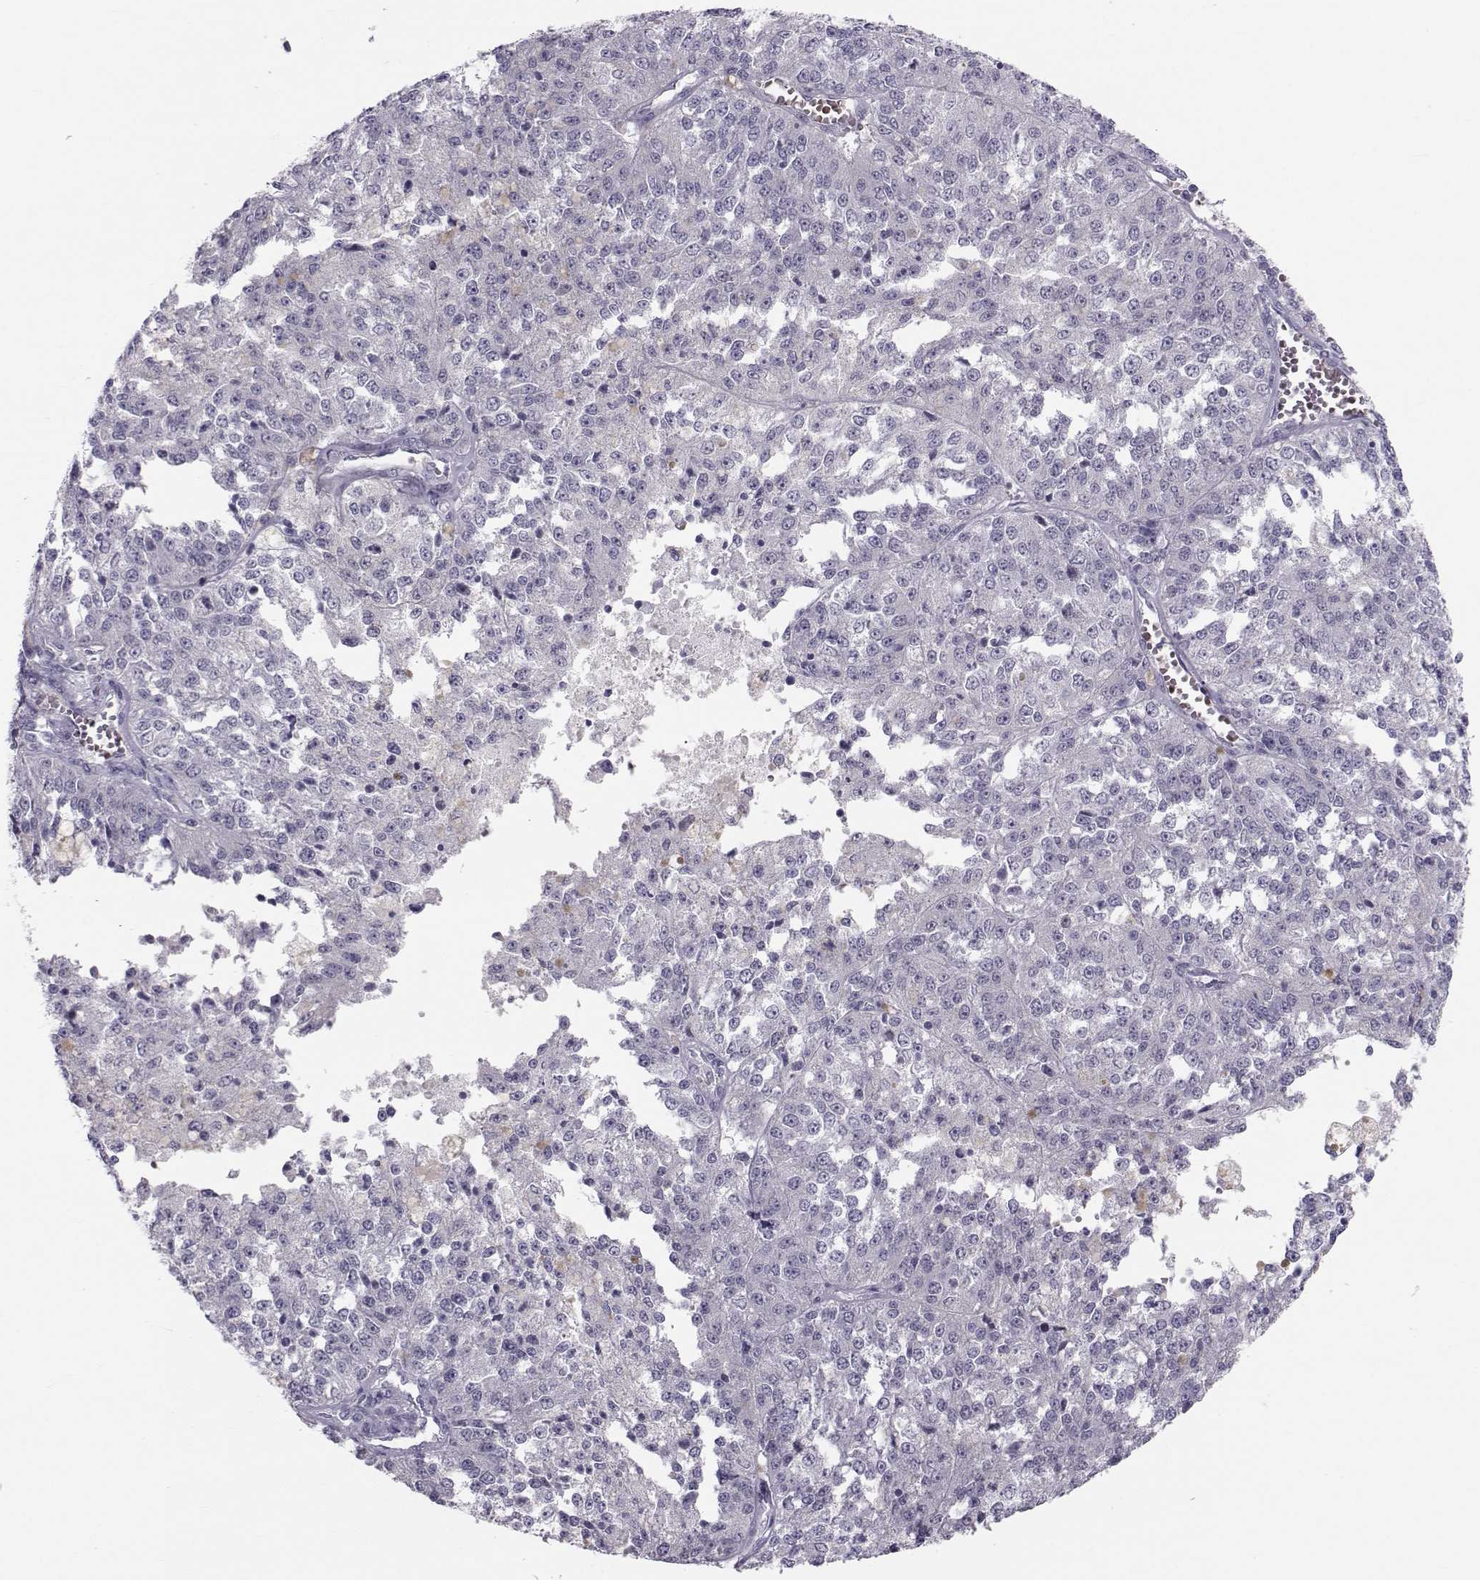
{"staining": {"intensity": "negative", "quantity": "none", "location": "none"}, "tissue": "melanoma", "cell_type": "Tumor cells", "image_type": "cancer", "snomed": [{"axis": "morphology", "description": "Malignant melanoma, Metastatic site"}, {"axis": "topography", "description": "Lymph node"}], "caption": "Protein analysis of malignant melanoma (metastatic site) exhibits no significant positivity in tumor cells.", "gene": "GARIN3", "patient": {"sex": "female", "age": 64}}